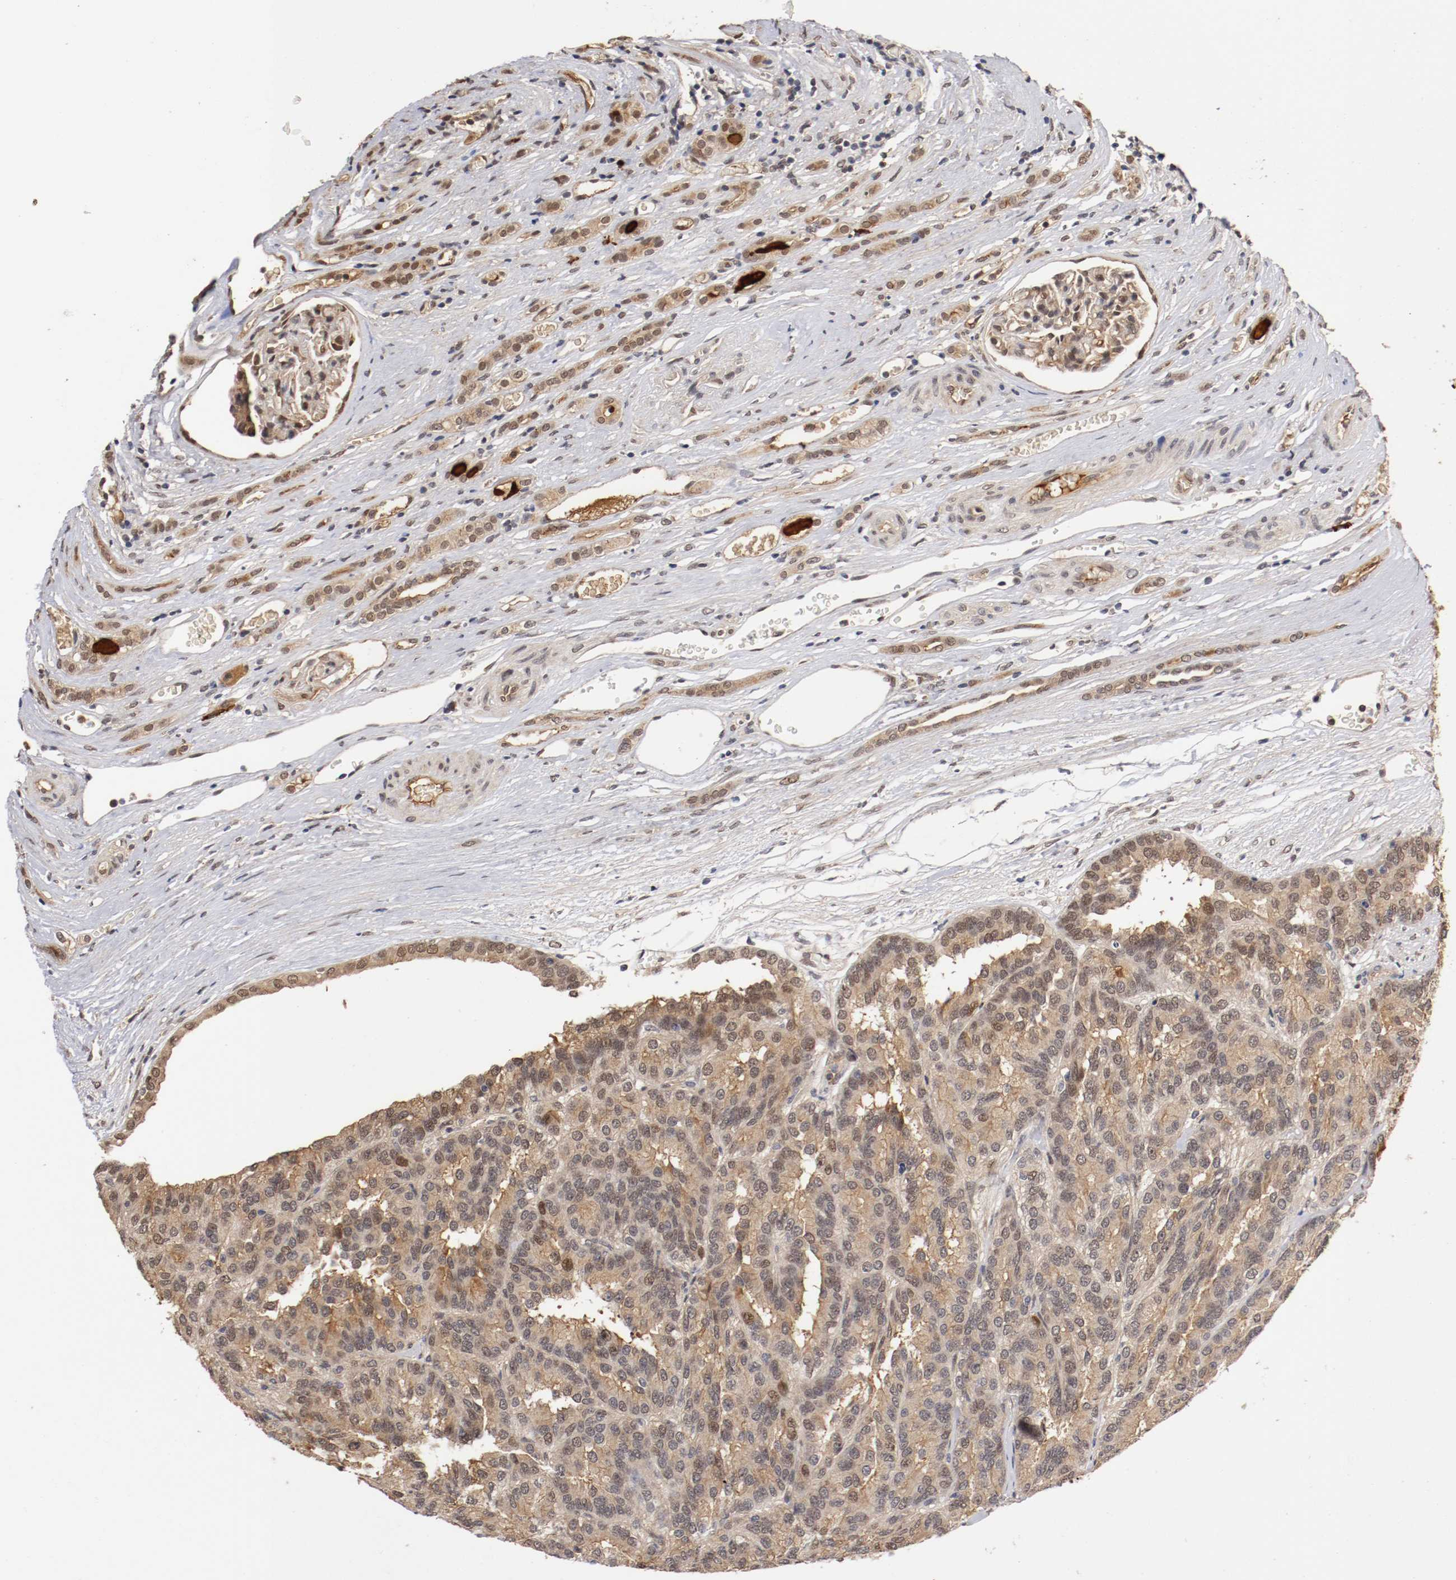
{"staining": {"intensity": "weak", "quantity": ">75%", "location": "cytoplasmic/membranous,nuclear"}, "tissue": "renal cancer", "cell_type": "Tumor cells", "image_type": "cancer", "snomed": [{"axis": "morphology", "description": "Adenocarcinoma, NOS"}, {"axis": "topography", "description": "Kidney"}], "caption": "A brown stain highlights weak cytoplasmic/membranous and nuclear positivity of a protein in human renal adenocarcinoma tumor cells.", "gene": "DNMT3B", "patient": {"sex": "male", "age": 46}}